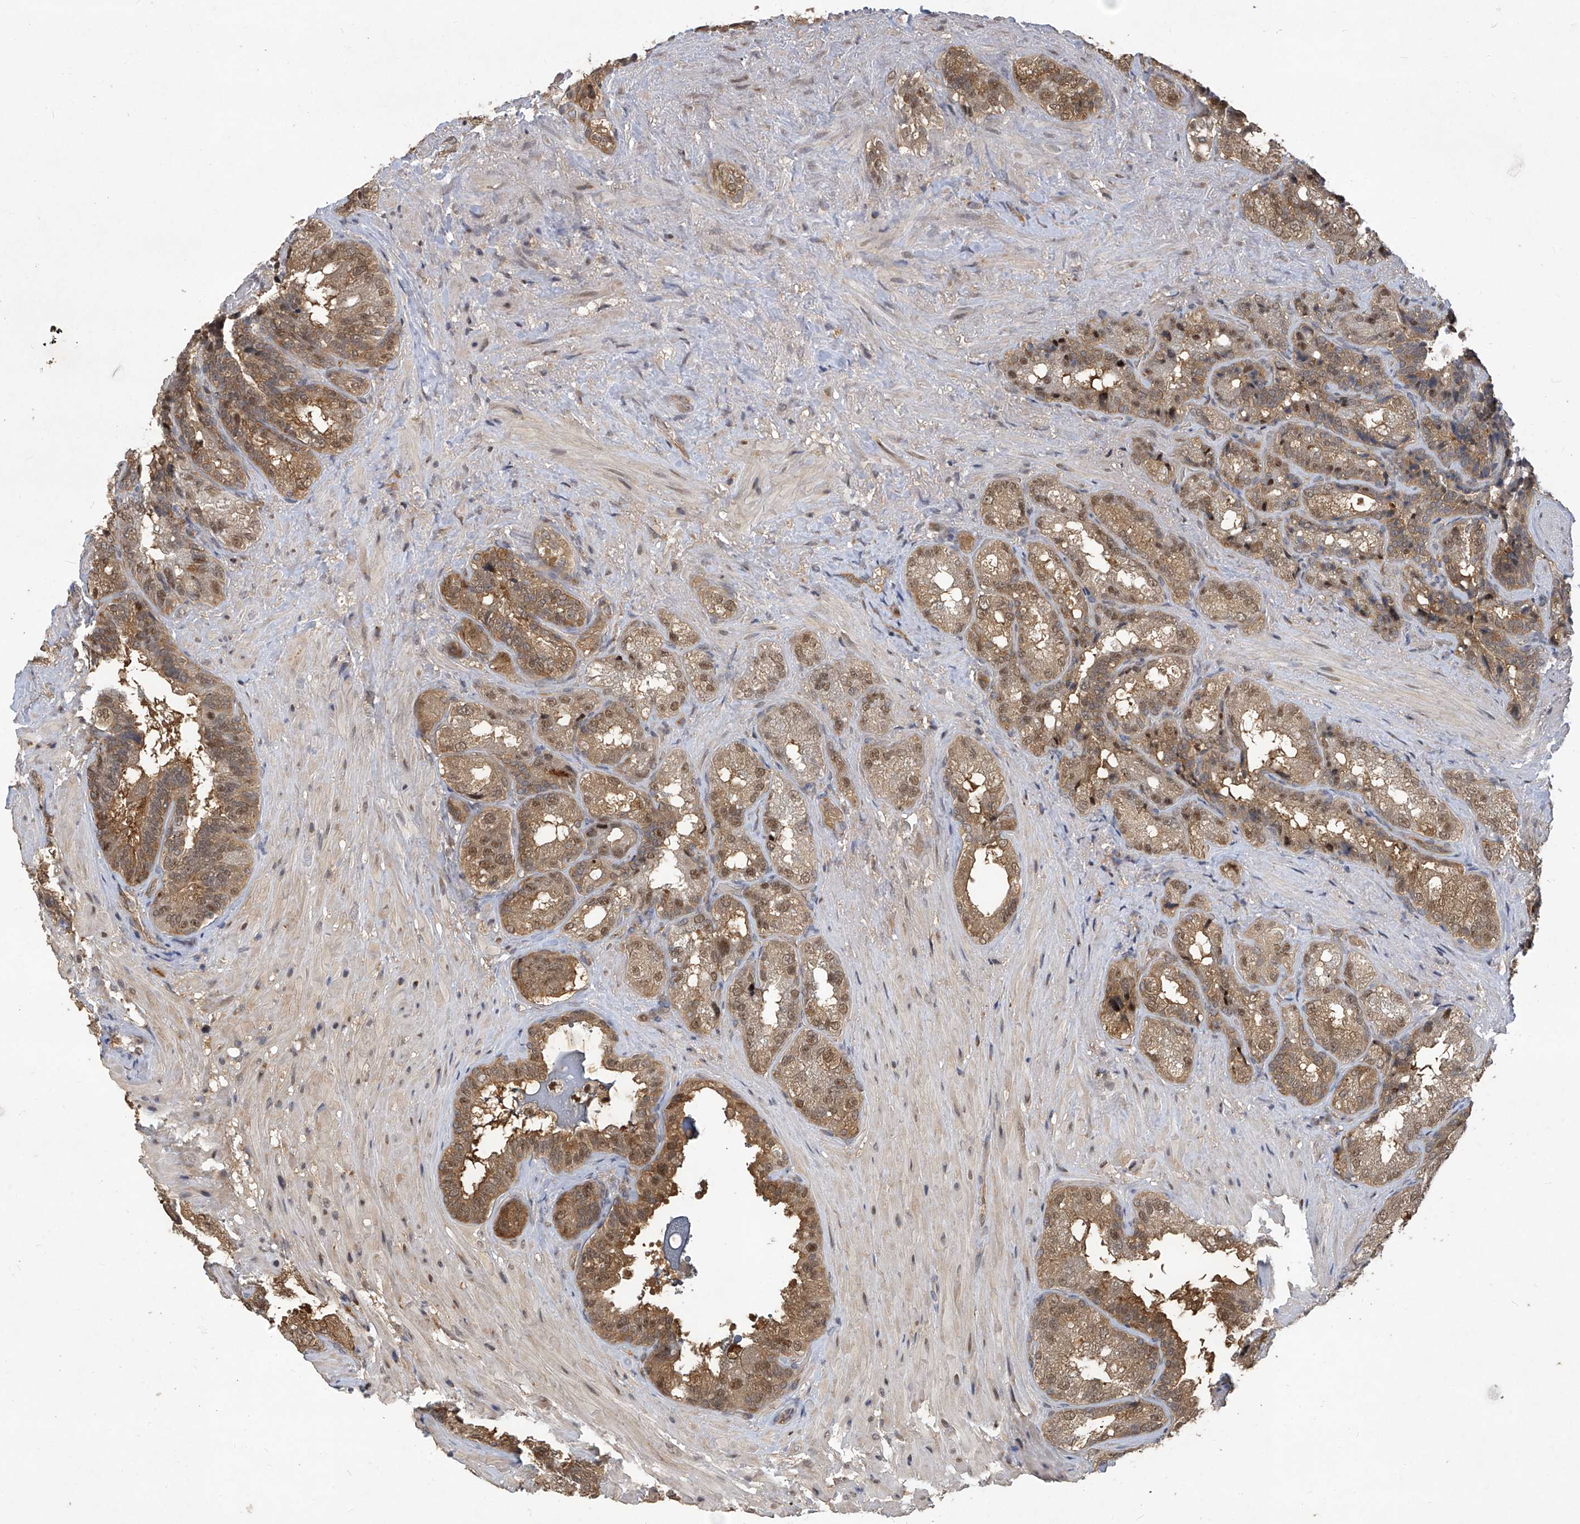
{"staining": {"intensity": "moderate", "quantity": ">75%", "location": "cytoplasmic/membranous"}, "tissue": "seminal vesicle", "cell_type": "Glandular cells", "image_type": "normal", "snomed": [{"axis": "morphology", "description": "Normal tissue, NOS"}, {"axis": "topography", "description": "Seminal veicle"}, {"axis": "topography", "description": "Peripheral nerve tissue"}], "caption": "Moderate cytoplasmic/membranous protein staining is present in approximately >75% of glandular cells in seminal vesicle.", "gene": "PSMB1", "patient": {"sex": "male", "age": 63}}